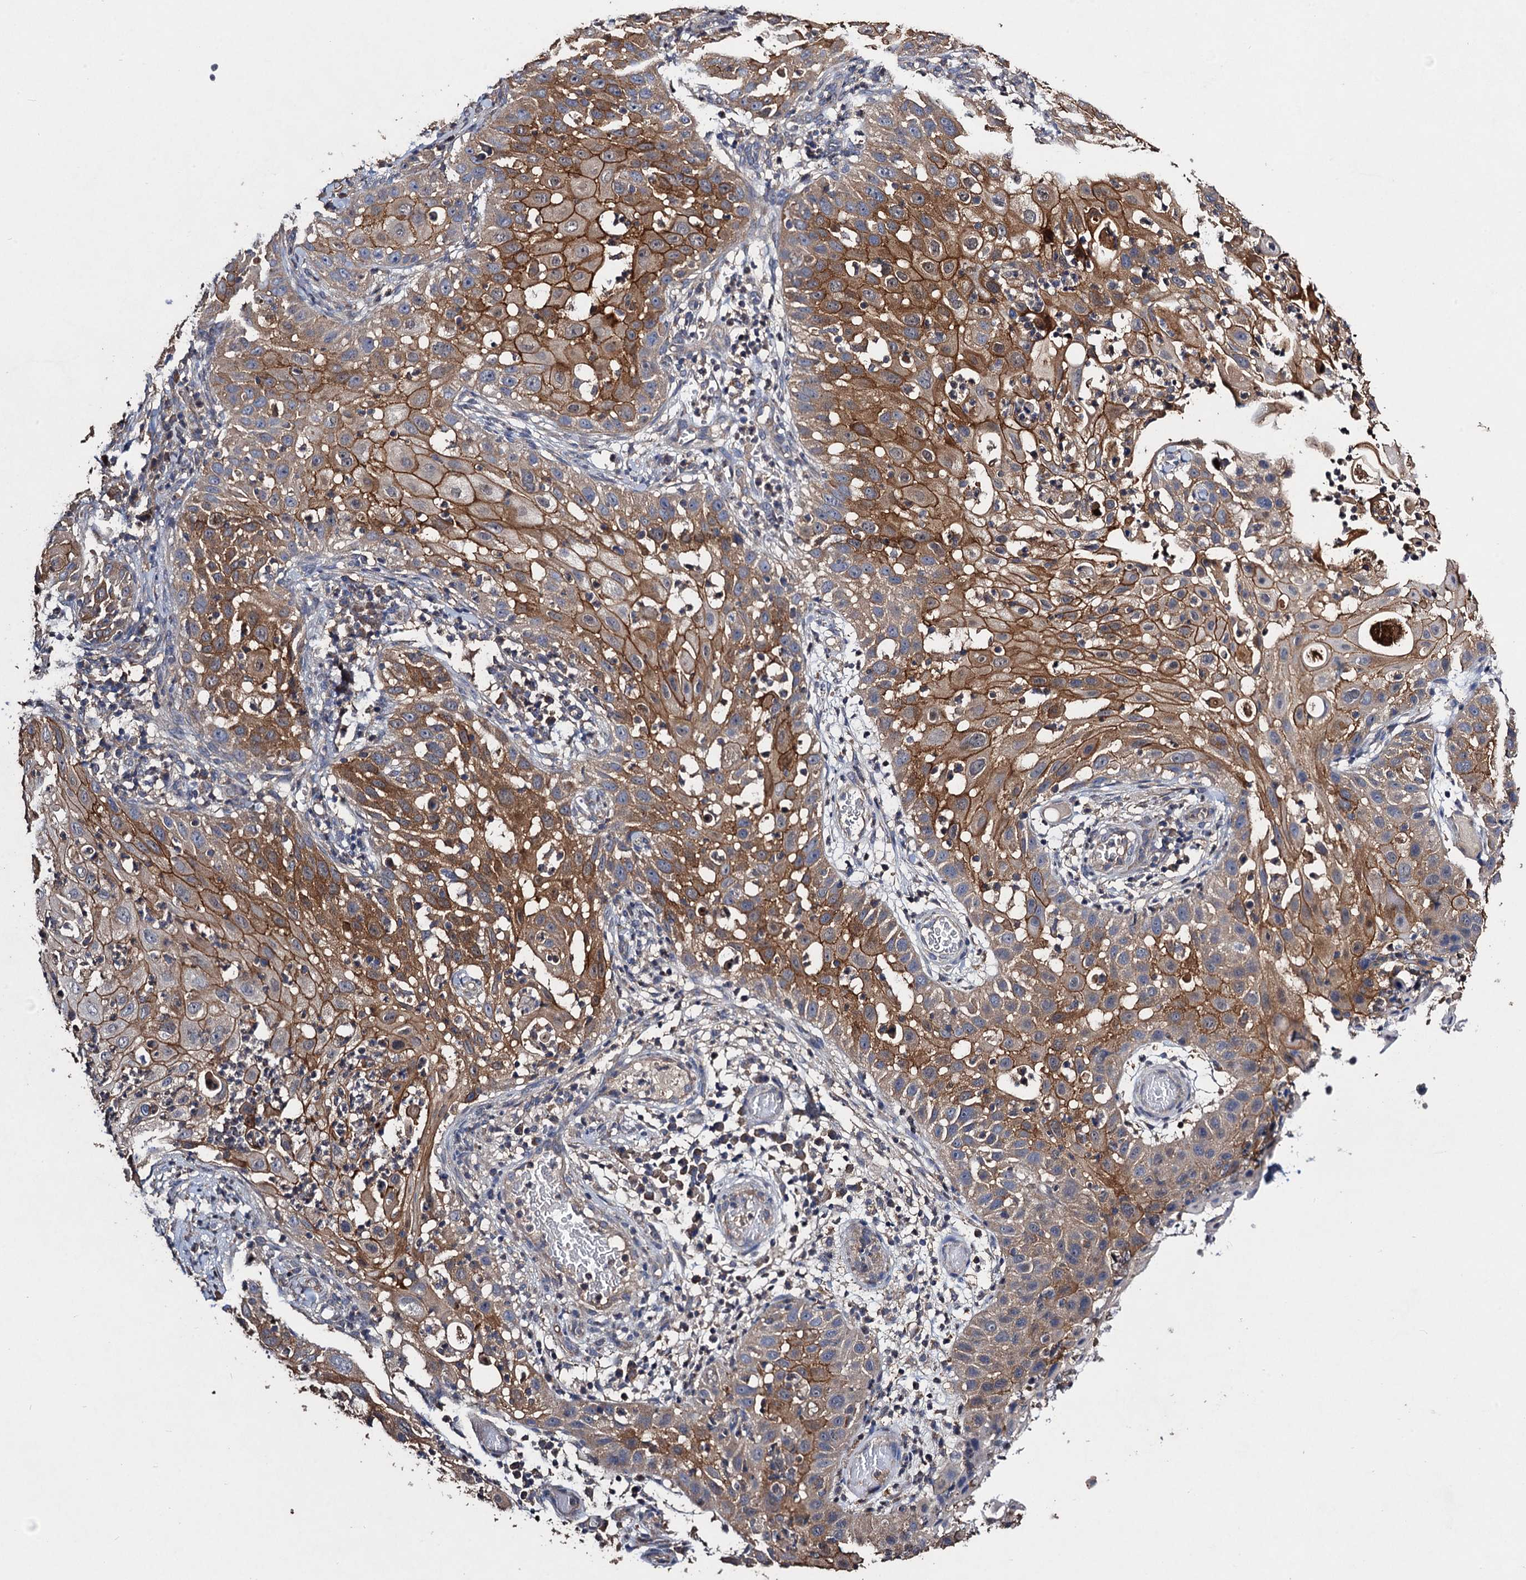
{"staining": {"intensity": "moderate", "quantity": ">75%", "location": "cytoplasmic/membranous"}, "tissue": "skin cancer", "cell_type": "Tumor cells", "image_type": "cancer", "snomed": [{"axis": "morphology", "description": "Squamous cell carcinoma, NOS"}, {"axis": "topography", "description": "Skin"}], "caption": "This is a photomicrograph of immunohistochemistry (IHC) staining of squamous cell carcinoma (skin), which shows moderate staining in the cytoplasmic/membranous of tumor cells.", "gene": "SCUBE3", "patient": {"sex": "female", "age": 44}}